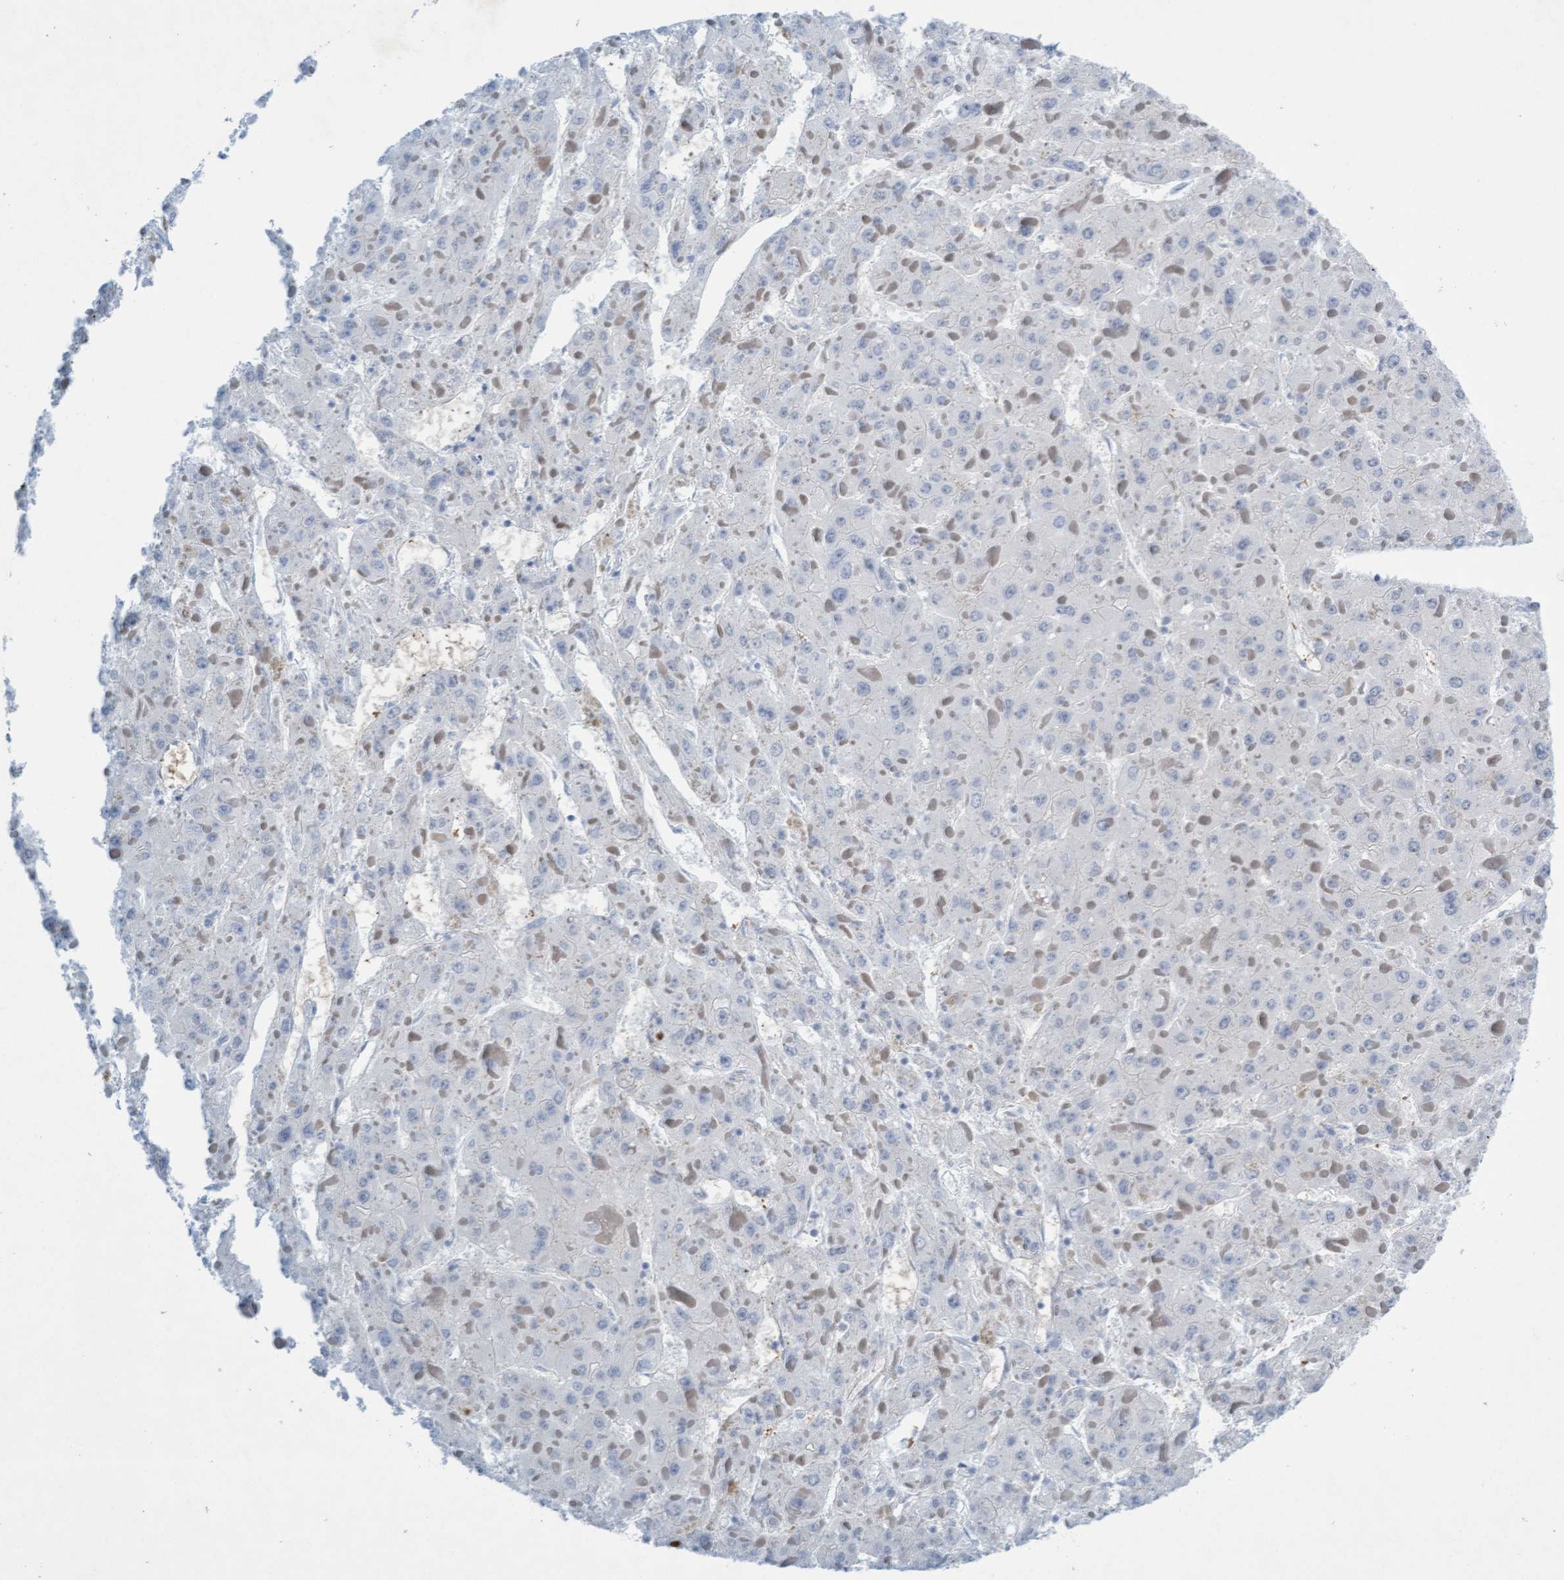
{"staining": {"intensity": "negative", "quantity": "none", "location": "none"}, "tissue": "liver cancer", "cell_type": "Tumor cells", "image_type": "cancer", "snomed": [{"axis": "morphology", "description": "Carcinoma, Hepatocellular, NOS"}, {"axis": "topography", "description": "Liver"}], "caption": "High power microscopy photomicrograph of an immunohistochemistry image of liver hepatocellular carcinoma, revealing no significant expression in tumor cells.", "gene": "SPEM2", "patient": {"sex": "female", "age": 73}}